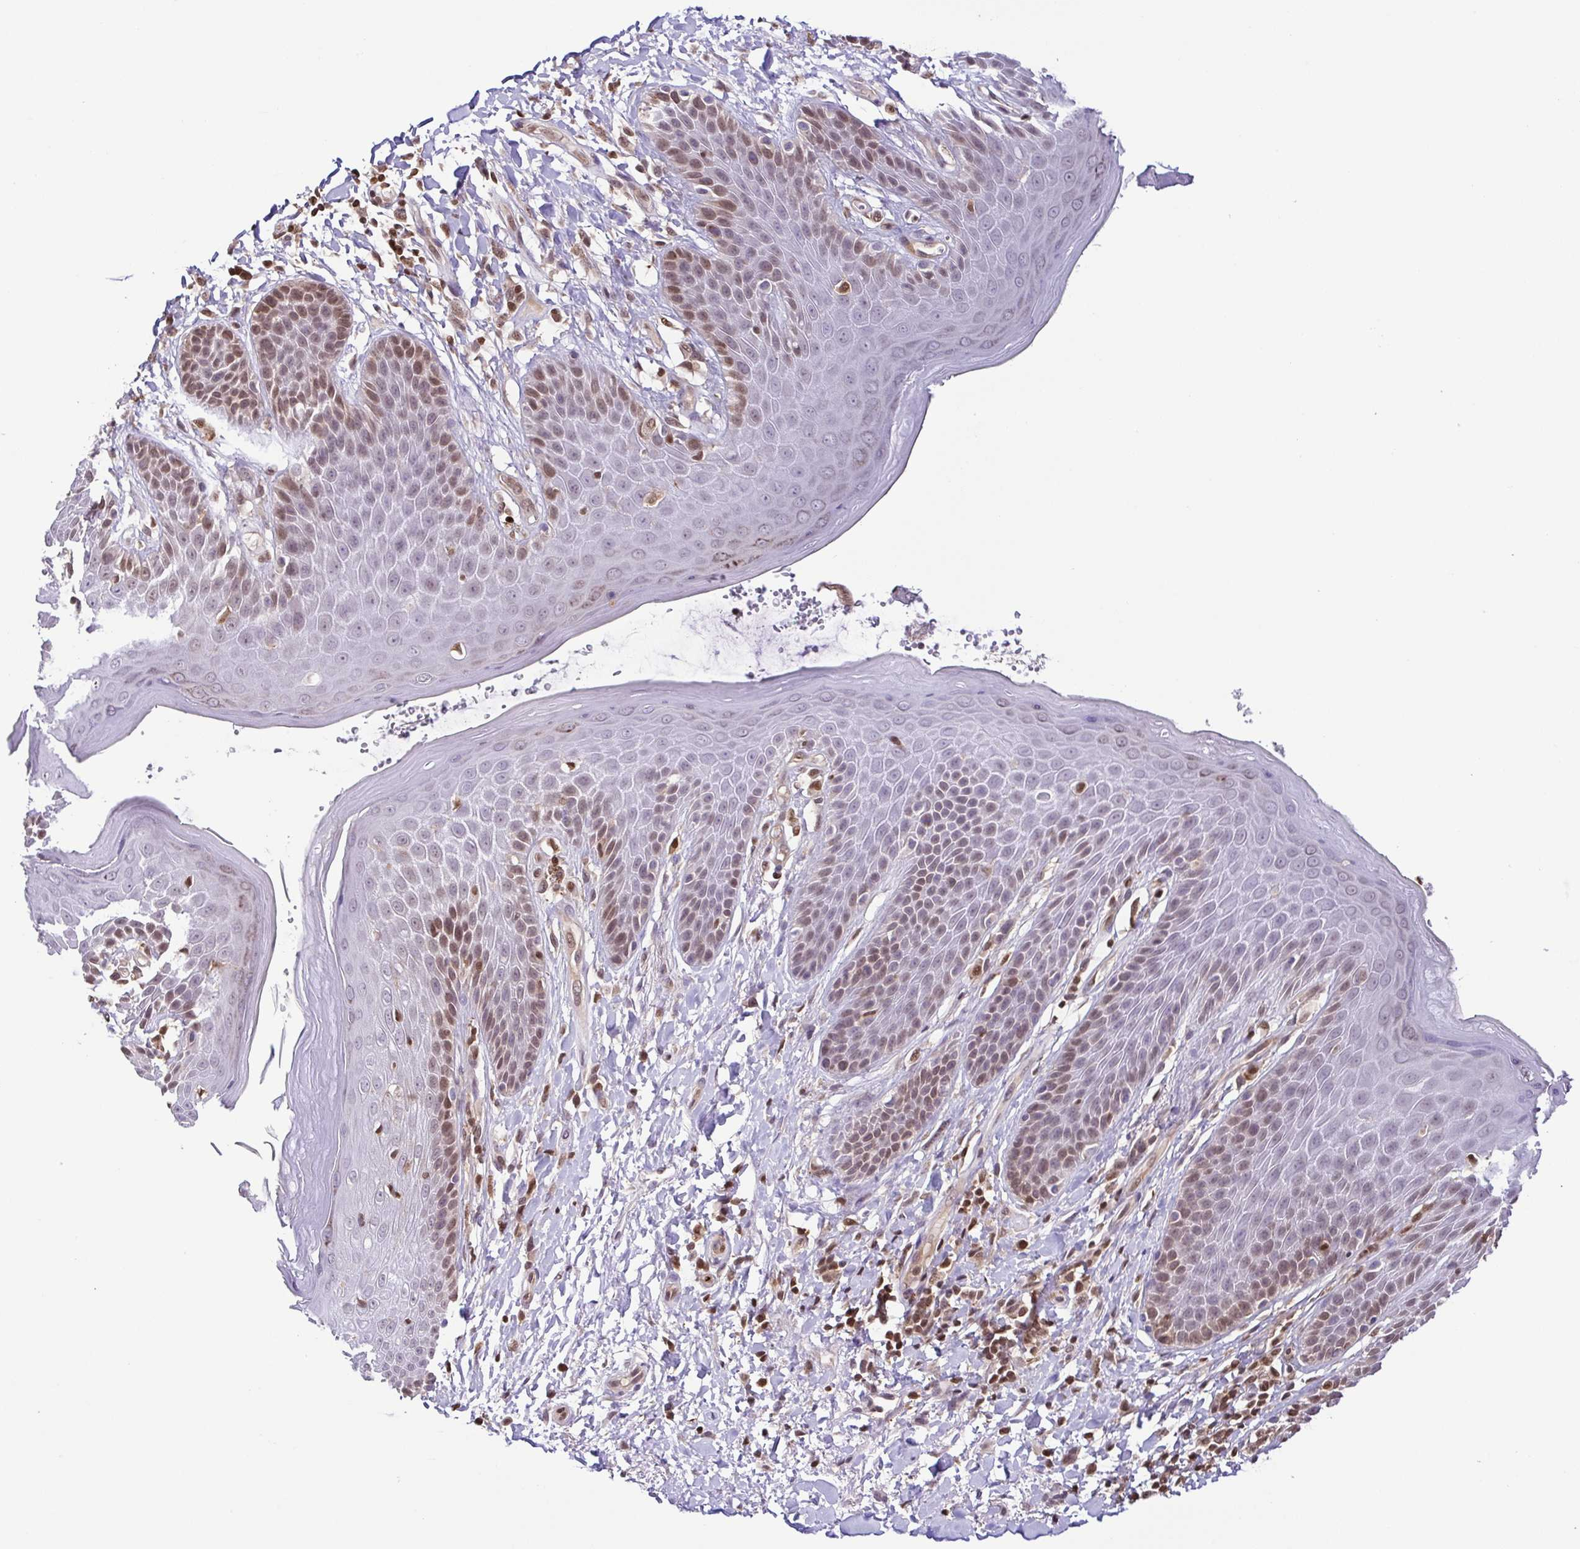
{"staining": {"intensity": "moderate", "quantity": "<25%", "location": "nuclear"}, "tissue": "skin", "cell_type": "Epidermal cells", "image_type": "normal", "snomed": [{"axis": "morphology", "description": "Normal tissue, NOS"}, {"axis": "topography", "description": "Anal"}, {"axis": "topography", "description": "Peripheral nerve tissue"}], "caption": "Protein staining demonstrates moderate nuclear positivity in approximately <25% of epidermal cells in benign skin.", "gene": "PSMB9", "patient": {"sex": "male", "age": 51}}